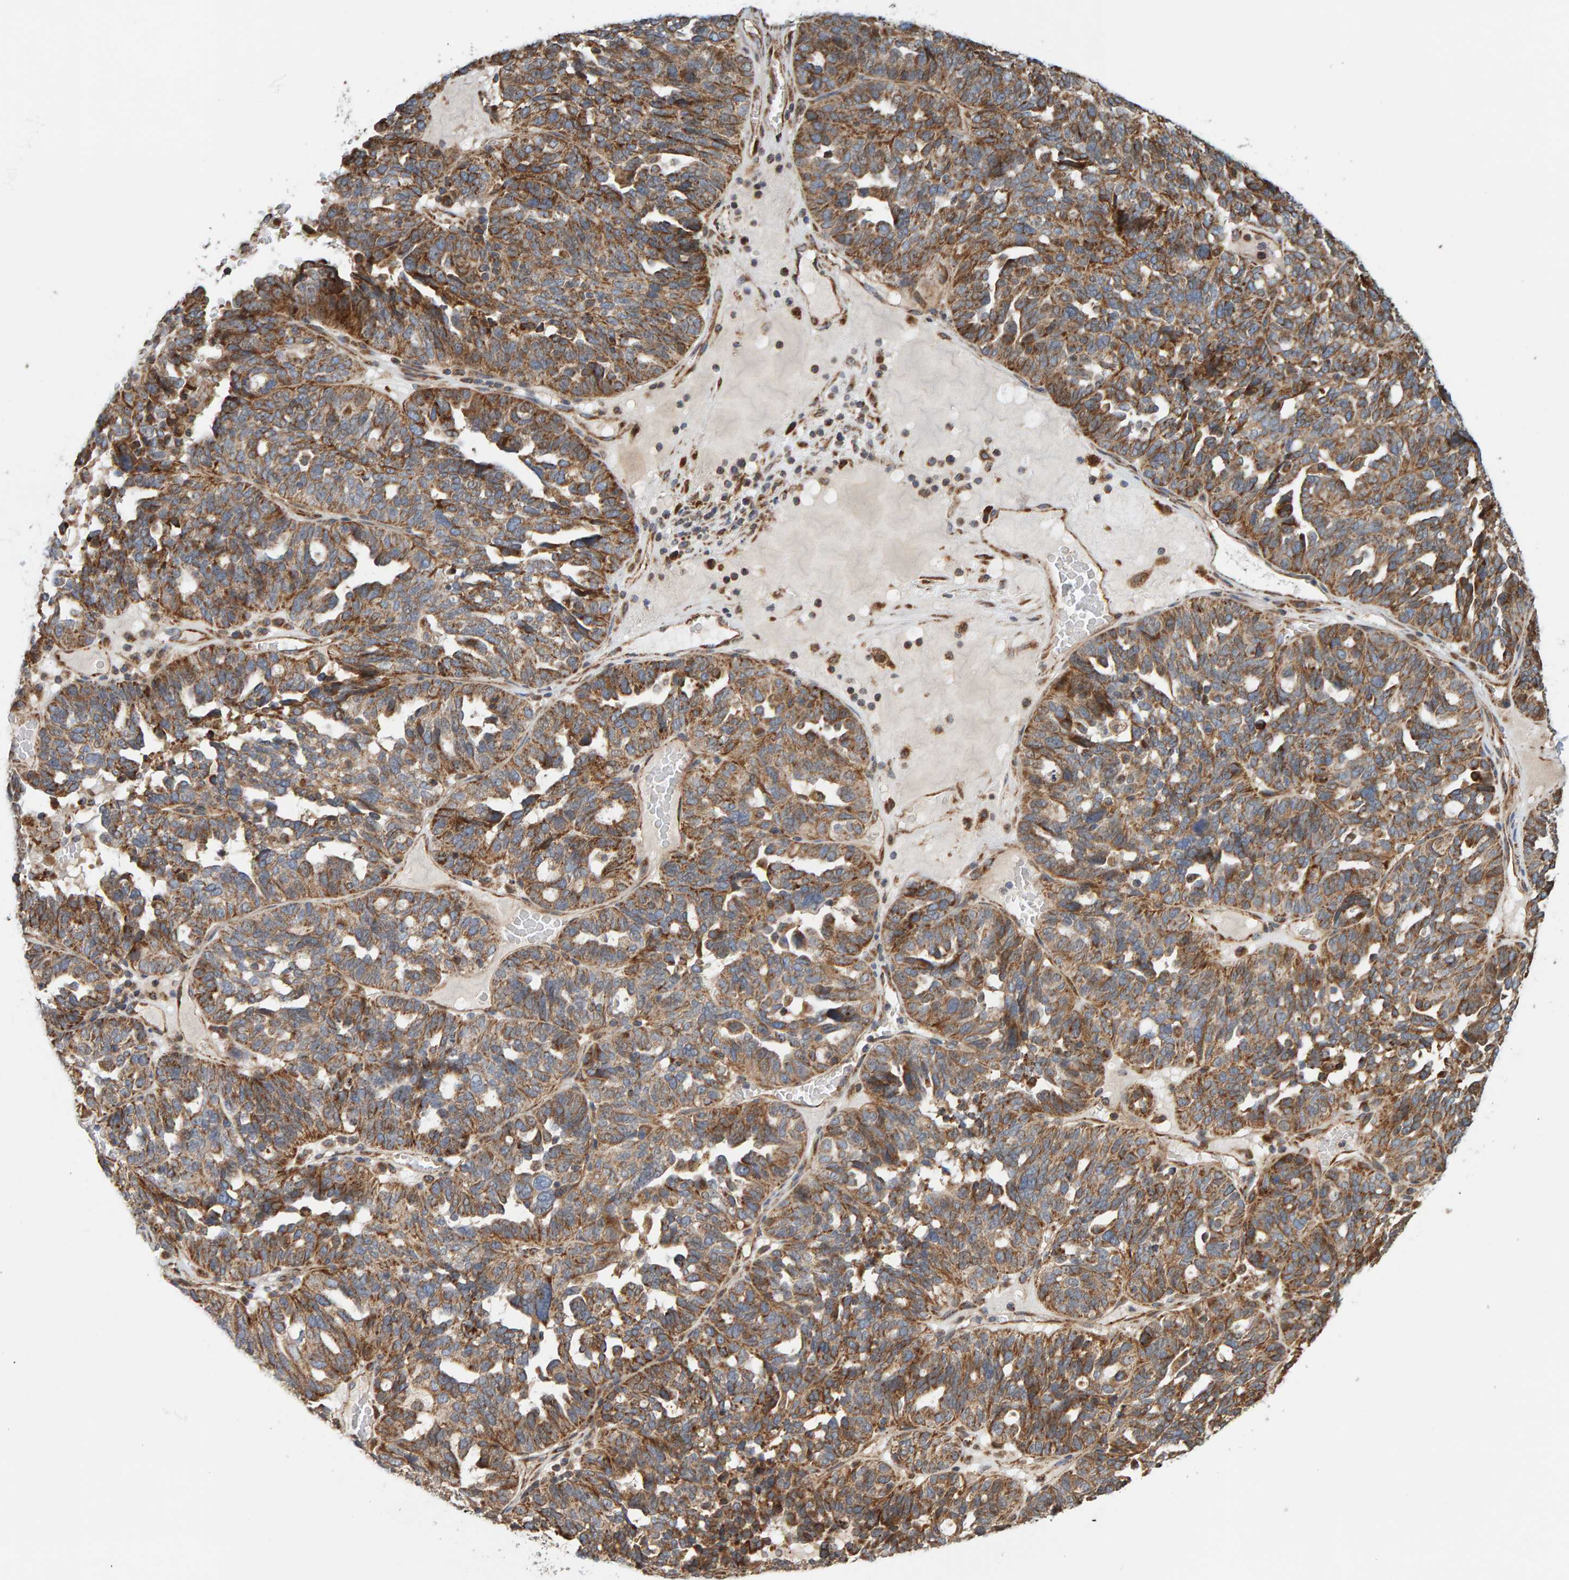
{"staining": {"intensity": "moderate", "quantity": ">75%", "location": "cytoplasmic/membranous"}, "tissue": "ovarian cancer", "cell_type": "Tumor cells", "image_type": "cancer", "snomed": [{"axis": "morphology", "description": "Cystadenocarcinoma, serous, NOS"}, {"axis": "topography", "description": "Ovary"}], "caption": "Immunohistochemistry of ovarian serous cystadenocarcinoma exhibits medium levels of moderate cytoplasmic/membranous expression in approximately >75% of tumor cells. The staining was performed using DAB (3,3'-diaminobenzidine) to visualize the protein expression in brown, while the nuclei were stained in blue with hematoxylin (Magnification: 20x).", "gene": "MRPL45", "patient": {"sex": "female", "age": 59}}